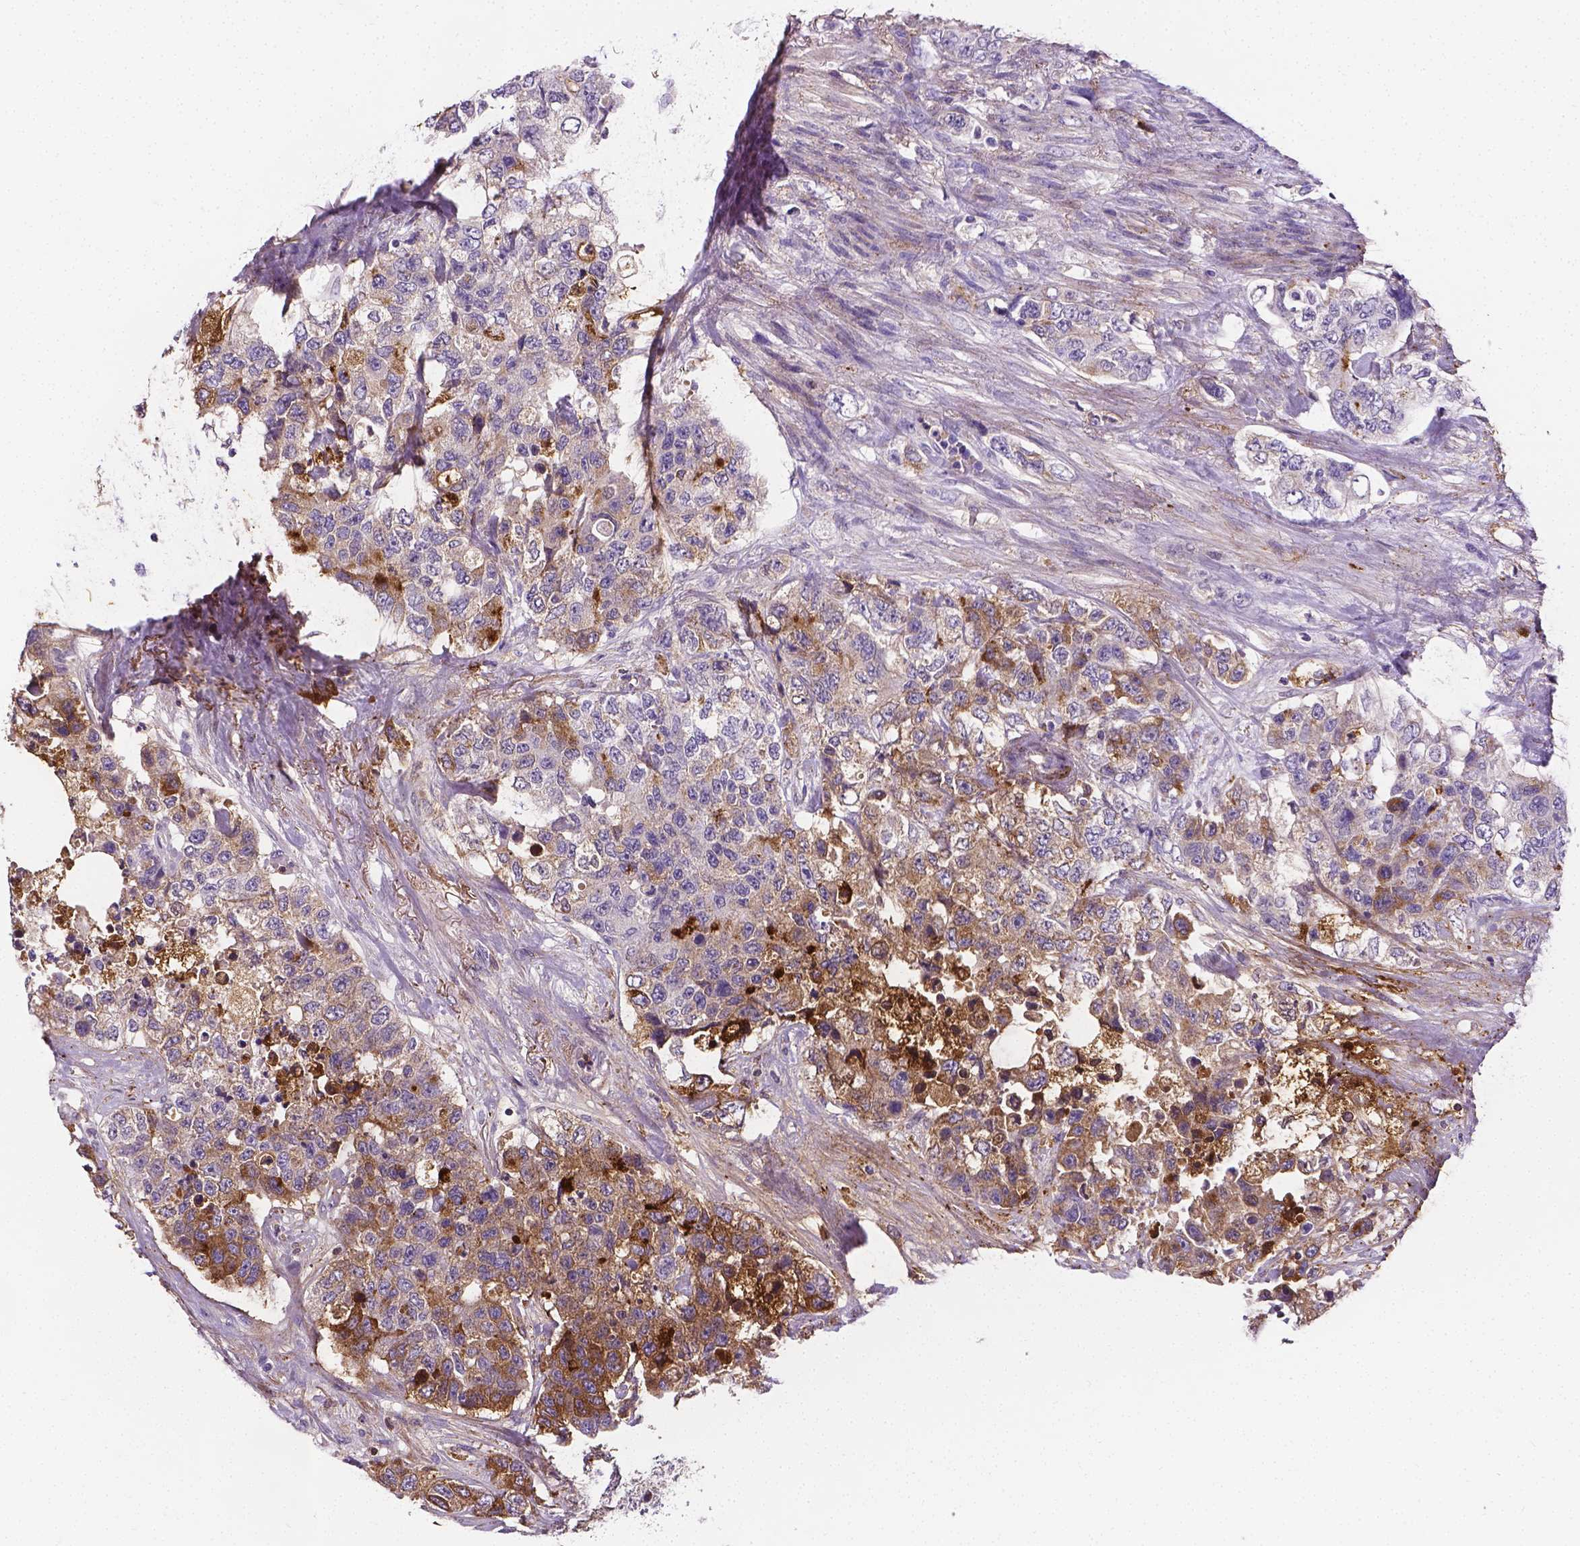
{"staining": {"intensity": "moderate", "quantity": "25%-75%", "location": "cytoplasmic/membranous"}, "tissue": "urothelial cancer", "cell_type": "Tumor cells", "image_type": "cancer", "snomed": [{"axis": "morphology", "description": "Urothelial carcinoma, High grade"}, {"axis": "topography", "description": "Urinary bladder"}], "caption": "Protein expression analysis of high-grade urothelial carcinoma displays moderate cytoplasmic/membranous expression in approximately 25%-75% of tumor cells.", "gene": "APOE", "patient": {"sex": "female", "age": 78}}